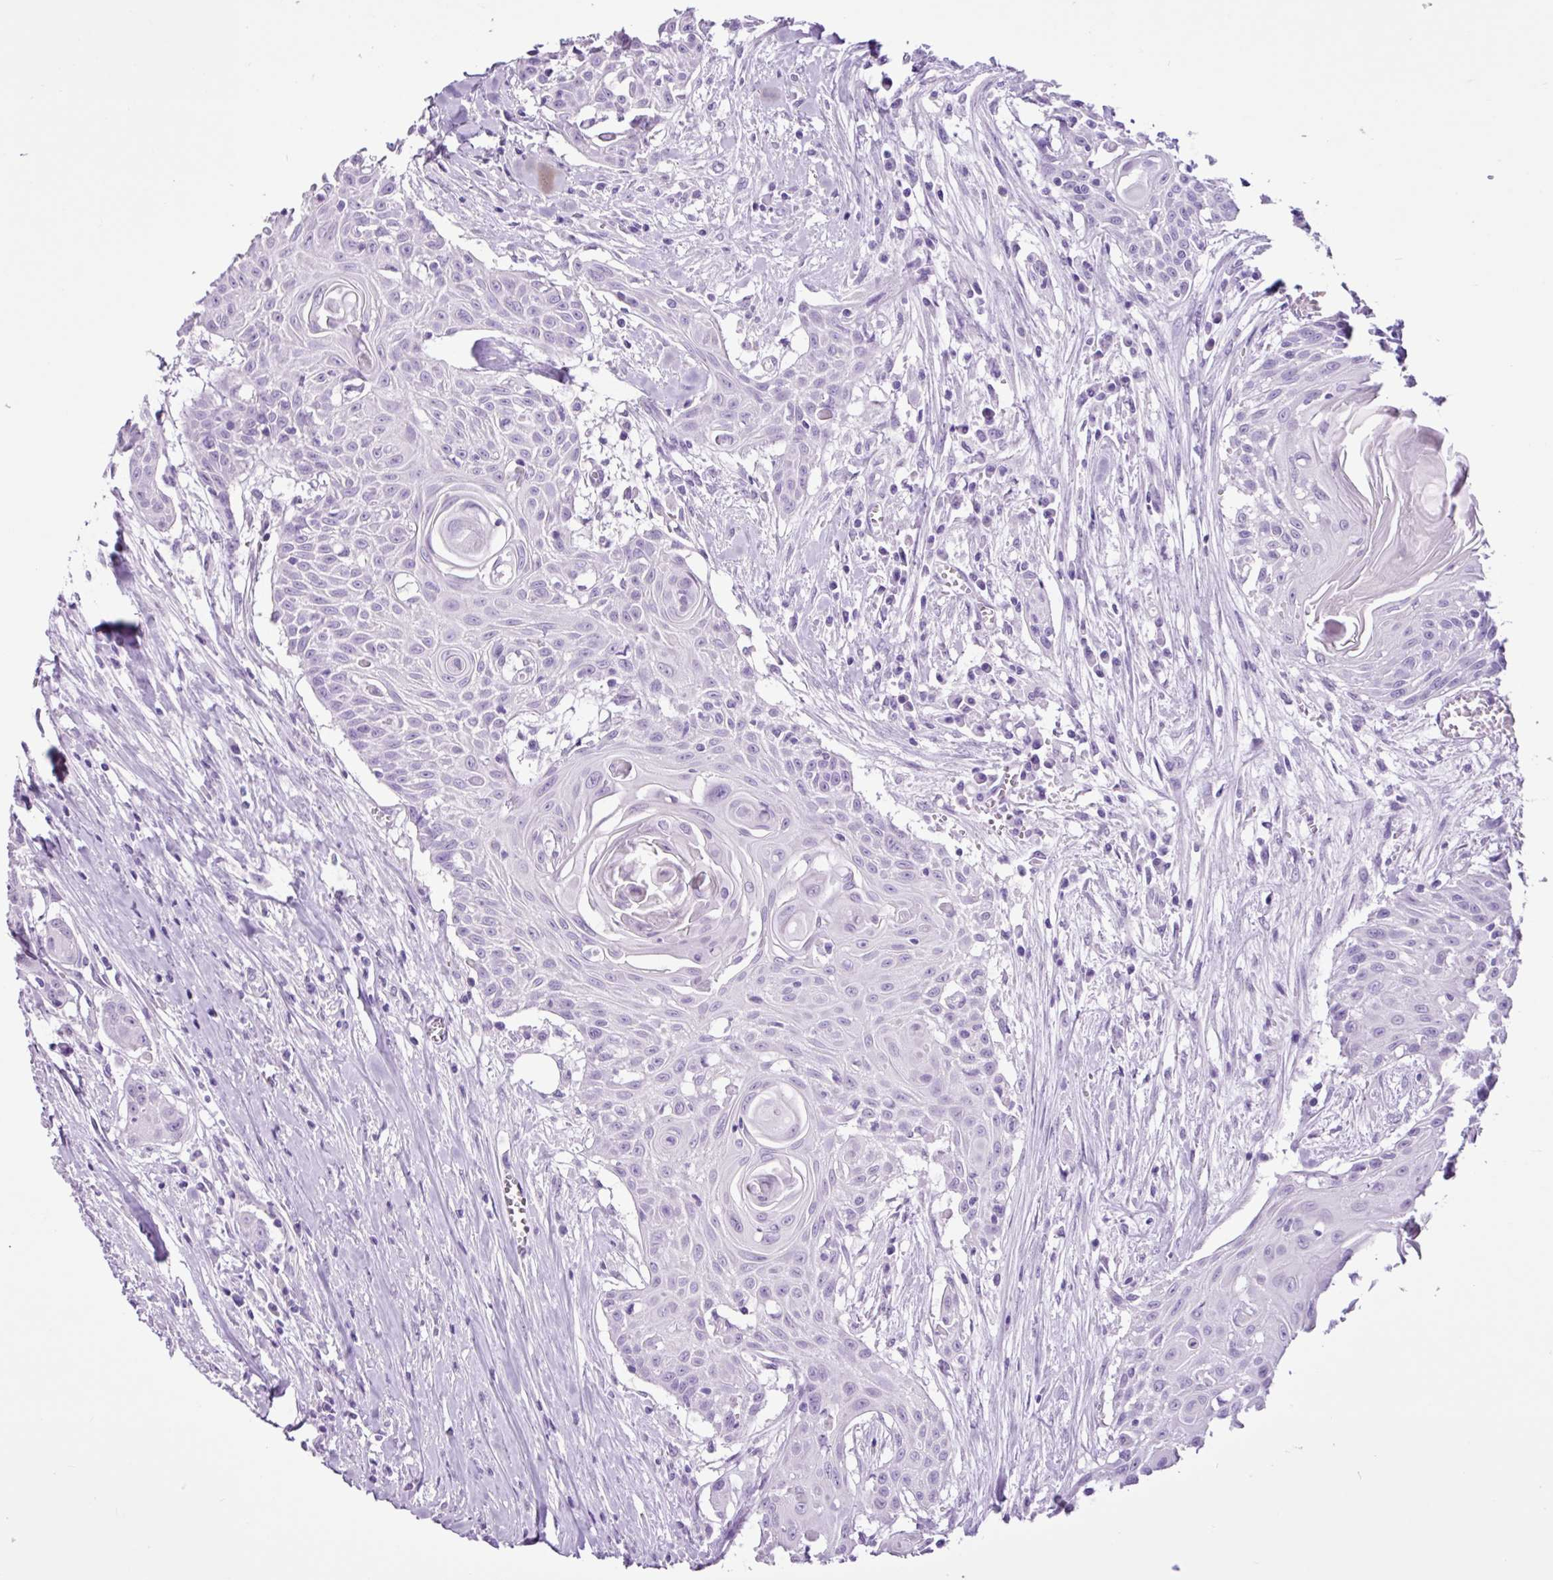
{"staining": {"intensity": "negative", "quantity": "none", "location": "none"}, "tissue": "head and neck cancer", "cell_type": "Tumor cells", "image_type": "cancer", "snomed": [{"axis": "morphology", "description": "Squamous cell carcinoma, NOS"}, {"axis": "topography", "description": "Lymph node"}, {"axis": "topography", "description": "Salivary gland"}, {"axis": "topography", "description": "Head-Neck"}], "caption": "Tumor cells show no significant protein expression in head and neck cancer.", "gene": "PGR", "patient": {"sex": "female", "age": 74}}